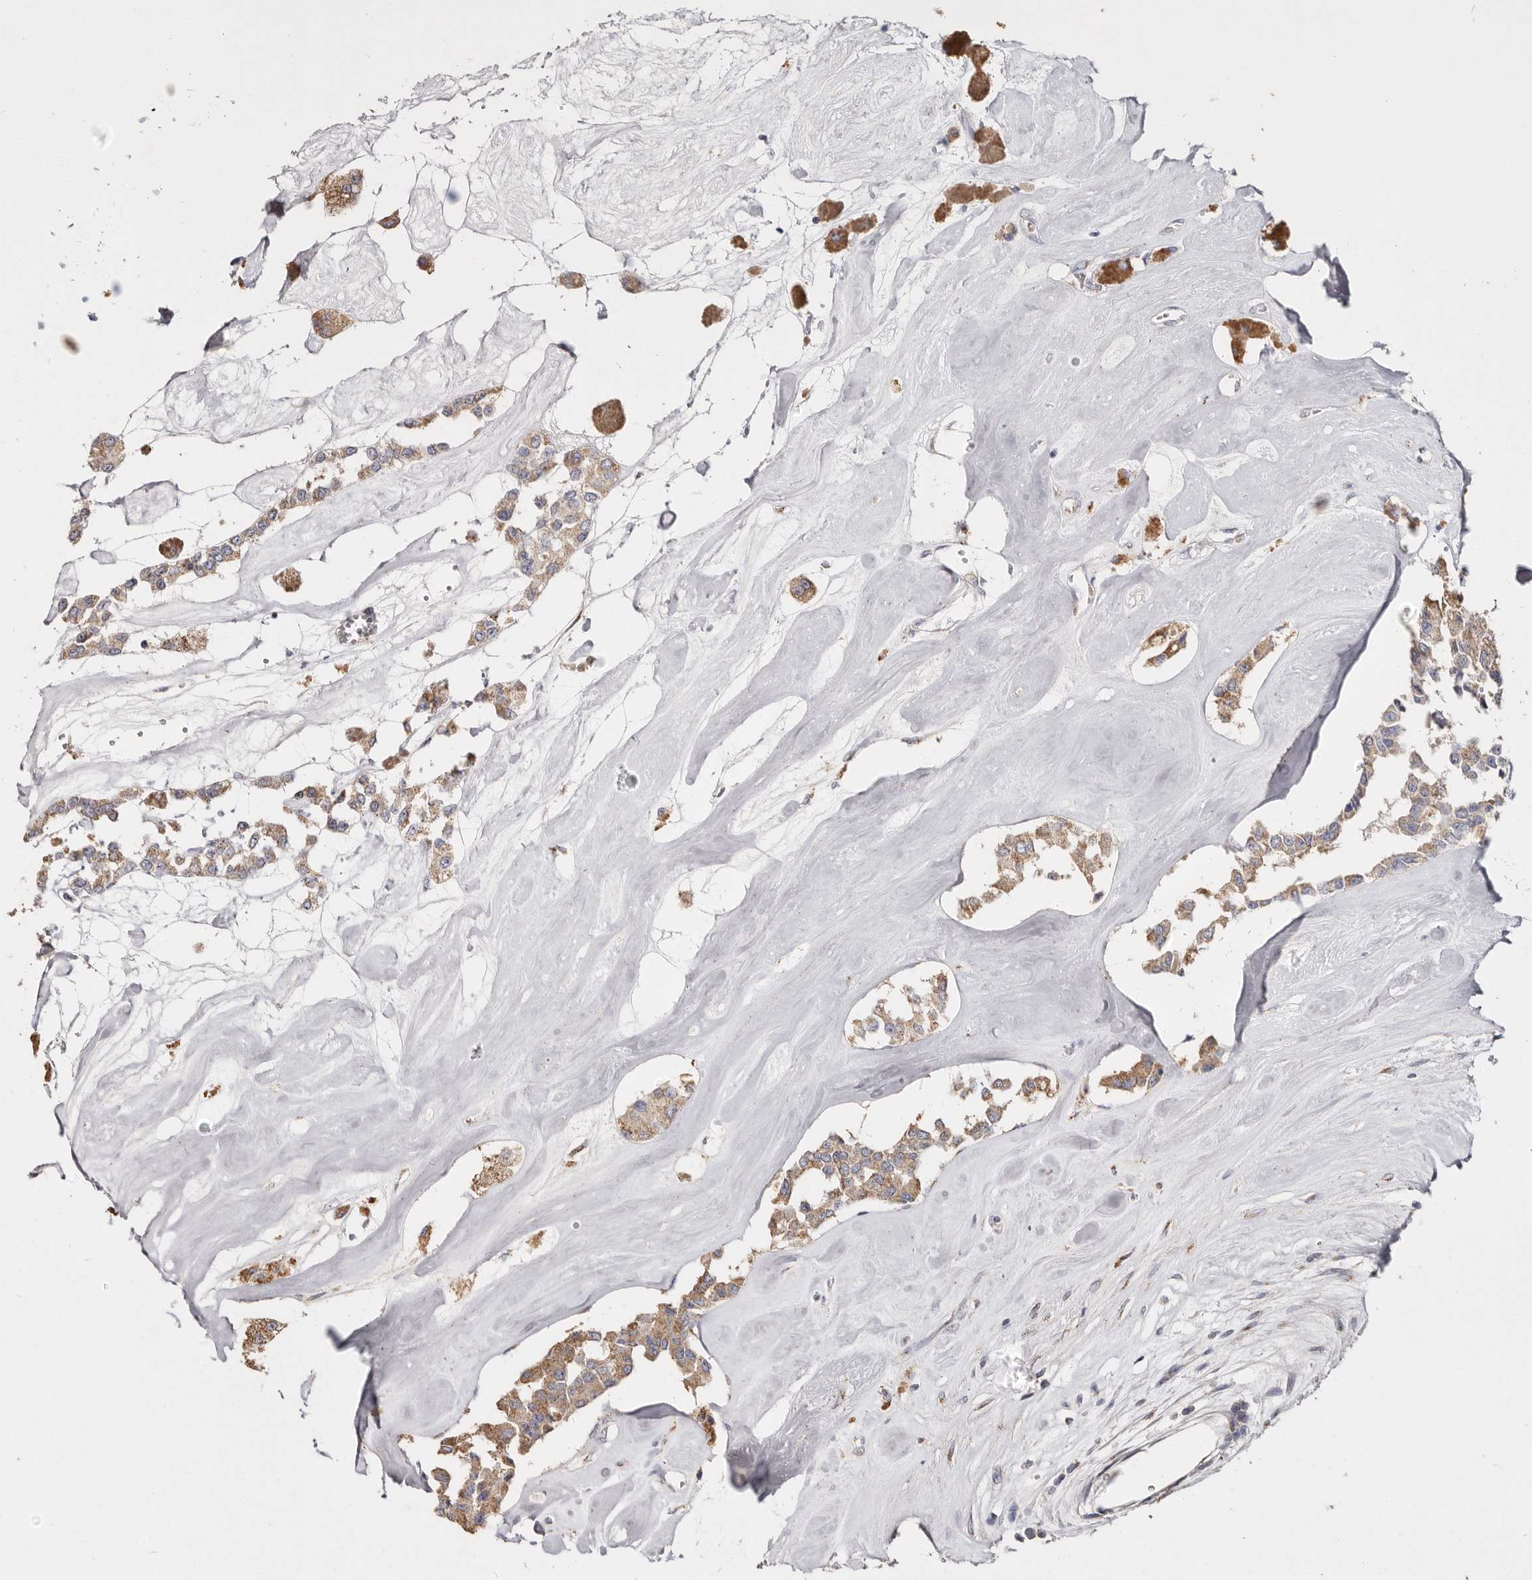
{"staining": {"intensity": "moderate", "quantity": ">75%", "location": "cytoplasmic/membranous"}, "tissue": "carcinoid", "cell_type": "Tumor cells", "image_type": "cancer", "snomed": [{"axis": "morphology", "description": "Carcinoid, malignant, NOS"}, {"axis": "topography", "description": "Pancreas"}], "caption": "High-power microscopy captured an immunohistochemistry image of carcinoid, revealing moderate cytoplasmic/membranous positivity in approximately >75% of tumor cells. The staining was performed using DAB to visualize the protein expression in brown, while the nuclei were stained in blue with hematoxylin (Magnification: 20x).", "gene": "LGALS7B", "patient": {"sex": "male", "age": 41}}